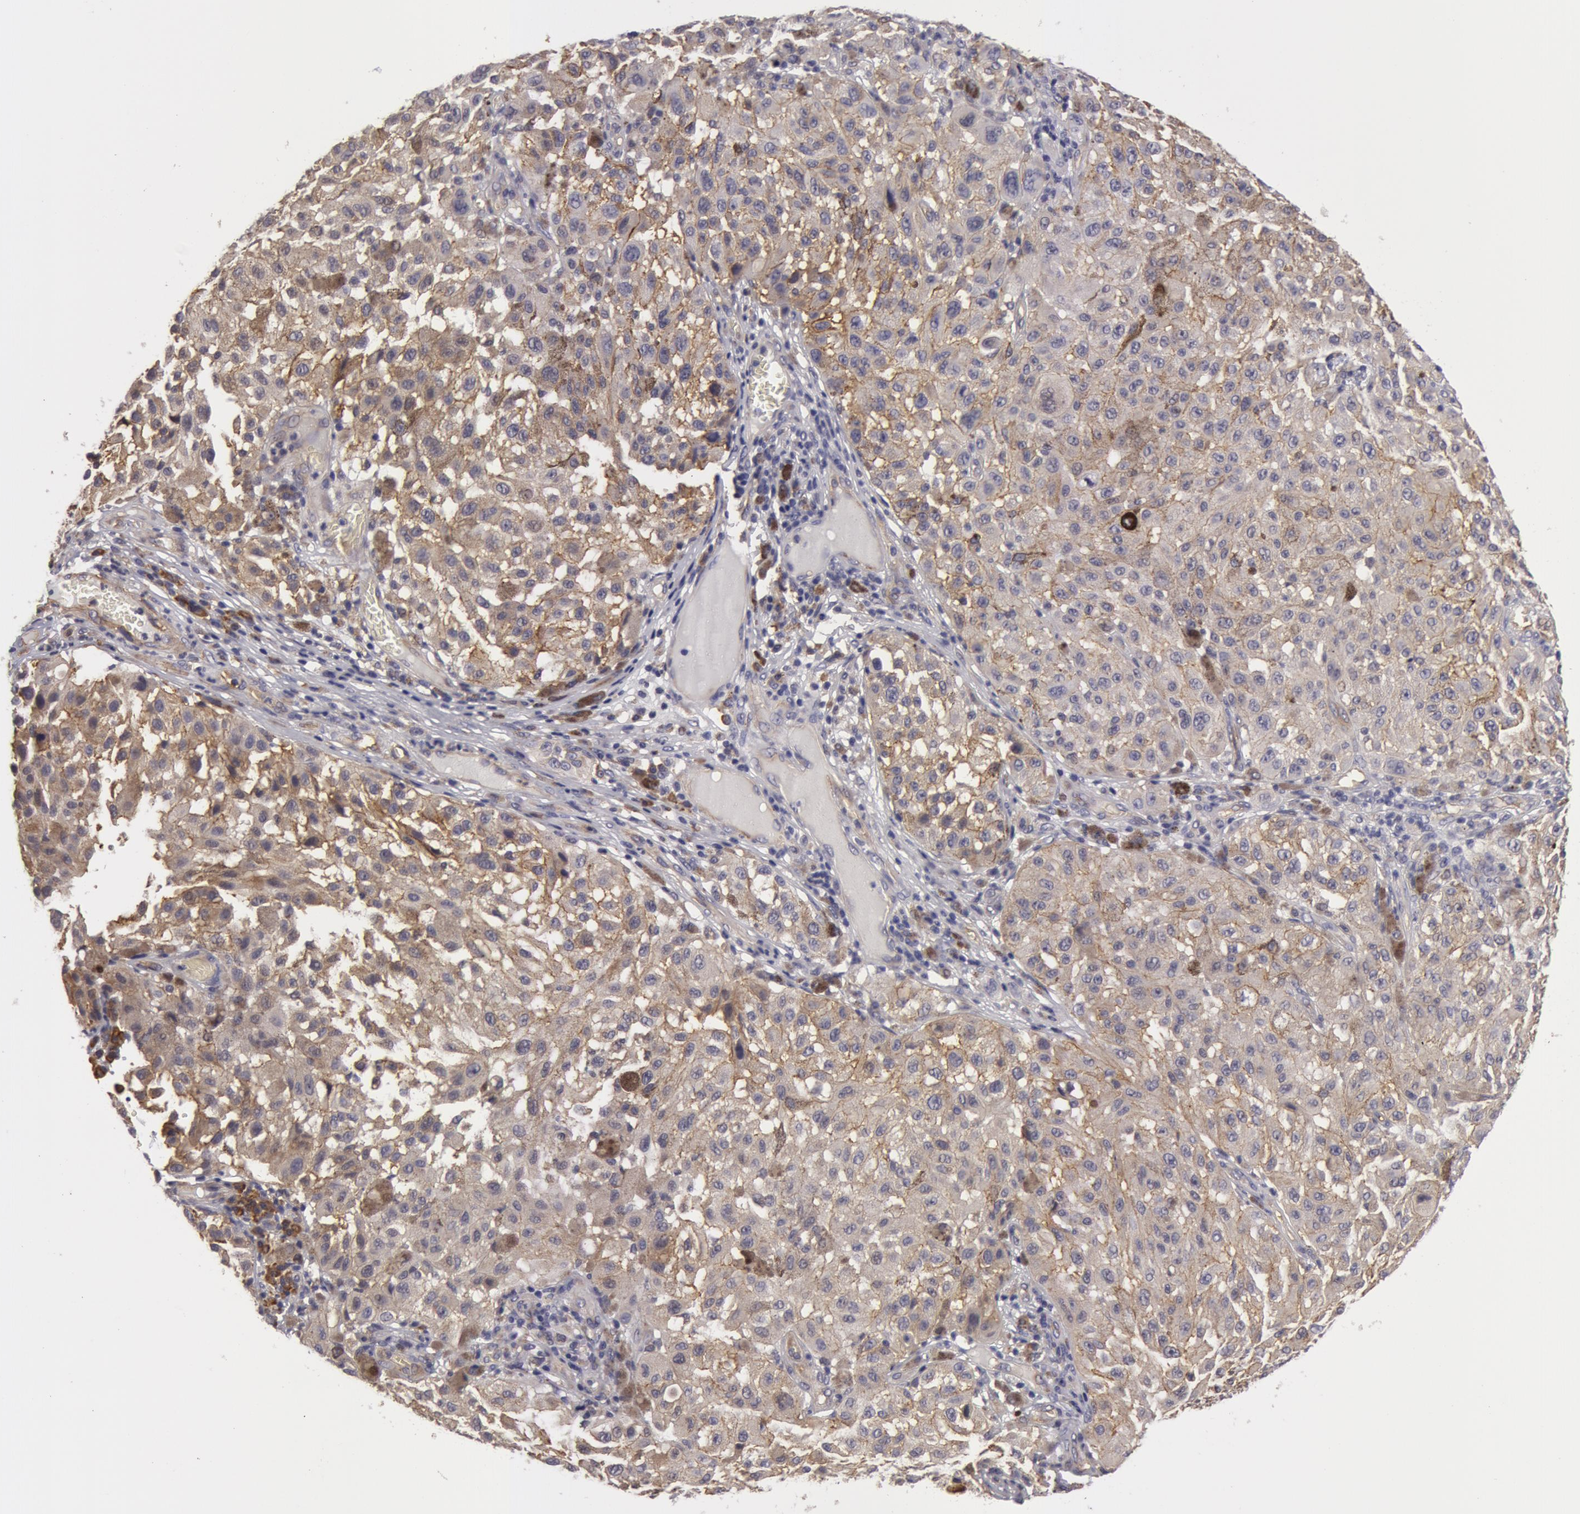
{"staining": {"intensity": "weak", "quantity": ">75%", "location": "cytoplasmic/membranous"}, "tissue": "melanoma", "cell_type": "Tumor cells", "image_type": "cancer", "snomed": [{"axis": "morphology", "description": "Malignant melanoma, NOS"}, {"axis": "topography", "description": "Skin"}], "caption": "This histopathology image demonstrates immunohistochemistry staining of melanoma, with low weak cytoplasmic/membranous staining in approximately >75% of tumor cells.", "gene": "IL23A", "patient": {"sex": "female", "age": 64}}